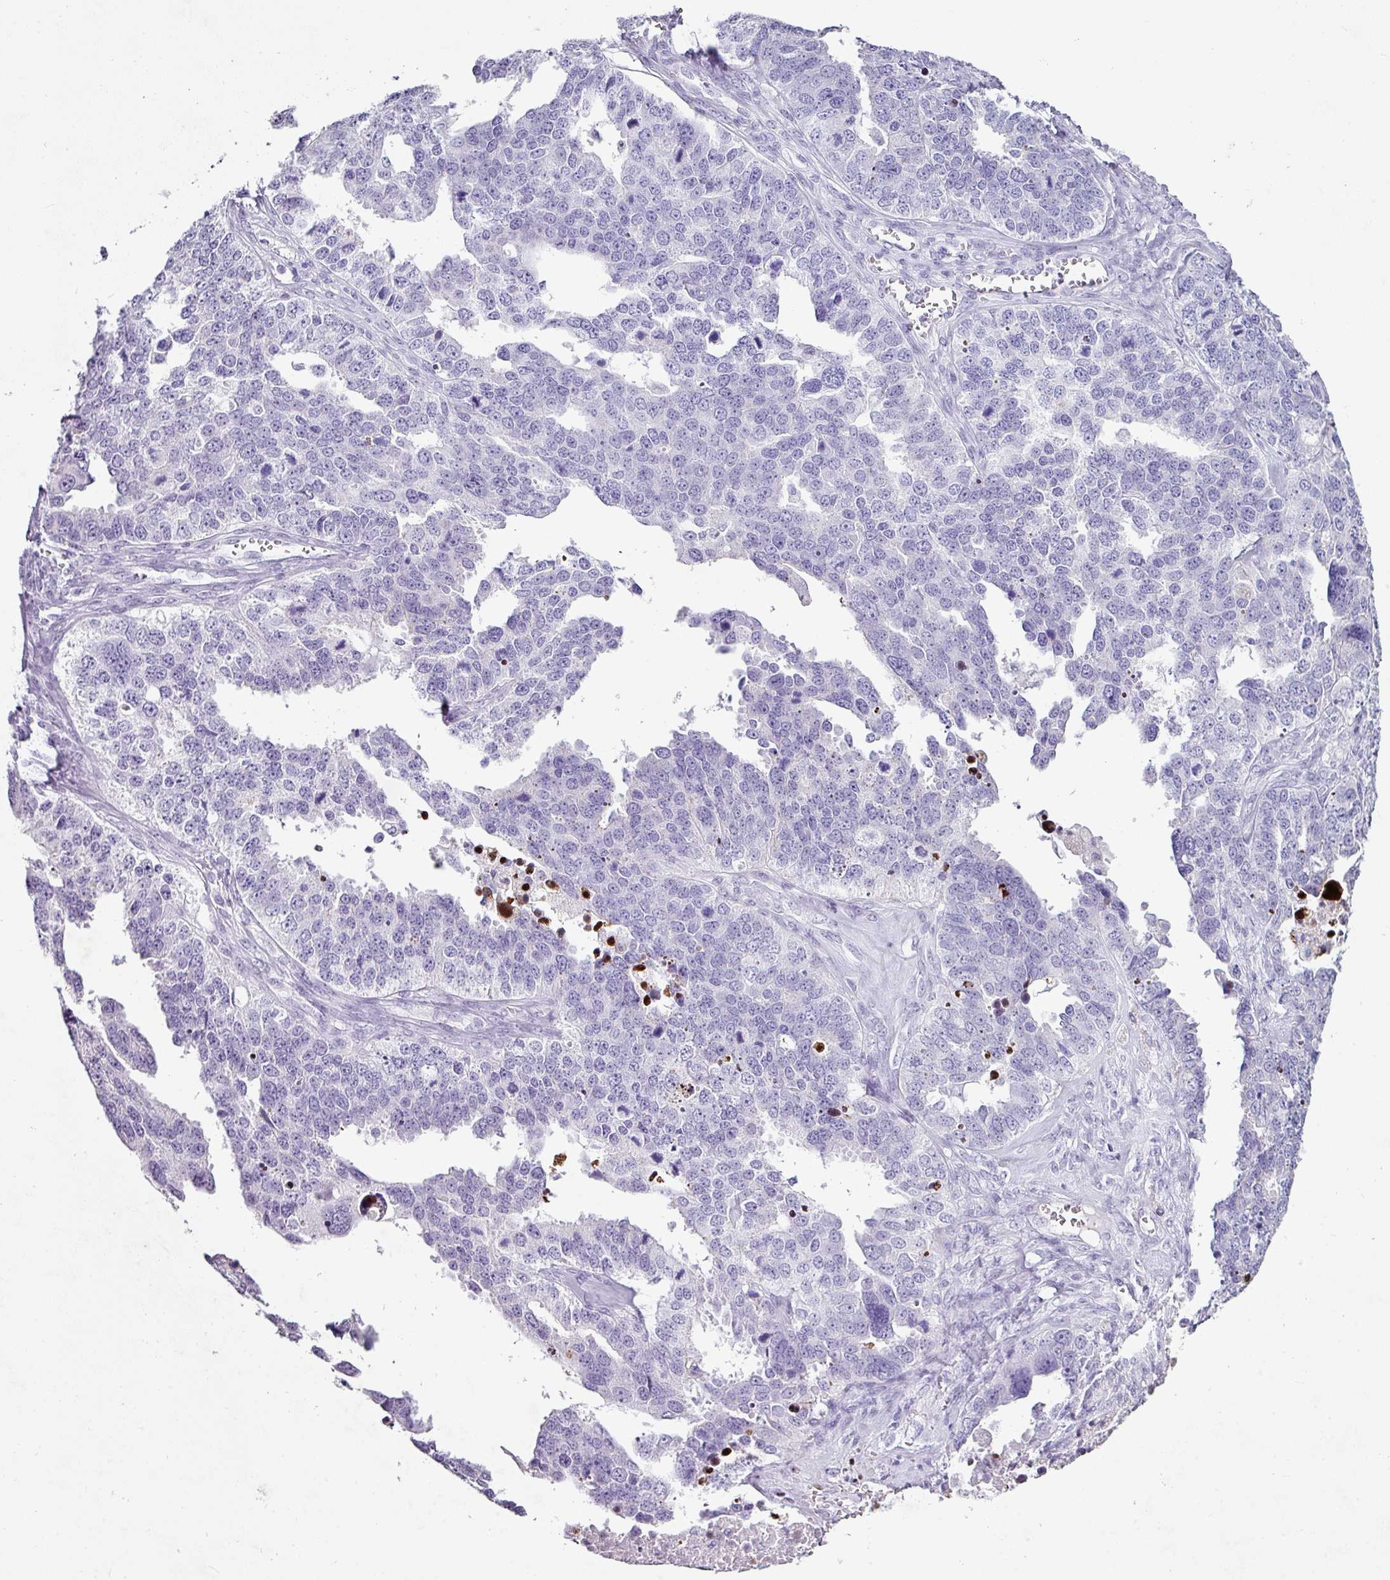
{"staining": {"intensity": "negative", "quantity": "none", "location": "none"}, "tissue": "ovarian cancer", "cell_type": "Tumor cells", "image_type": "cancer", "snomed": [{"axis": "morphology", "description": "Cystadenocarcinoma, serous, NOS"}, {"axis": "topography", "description": "Ovary"}], "caption": "Immunohistochemistry (IHC) image of neoplastic tissue: ovarian cancer (serous cystadenocarcinoma) stained with DAB (3,3'-diaminobenzidine) demonstrates no significant protein positivity in tumor cells.", "gene": "TRA2A", "patient": {"sex": "female", "age": 76}}